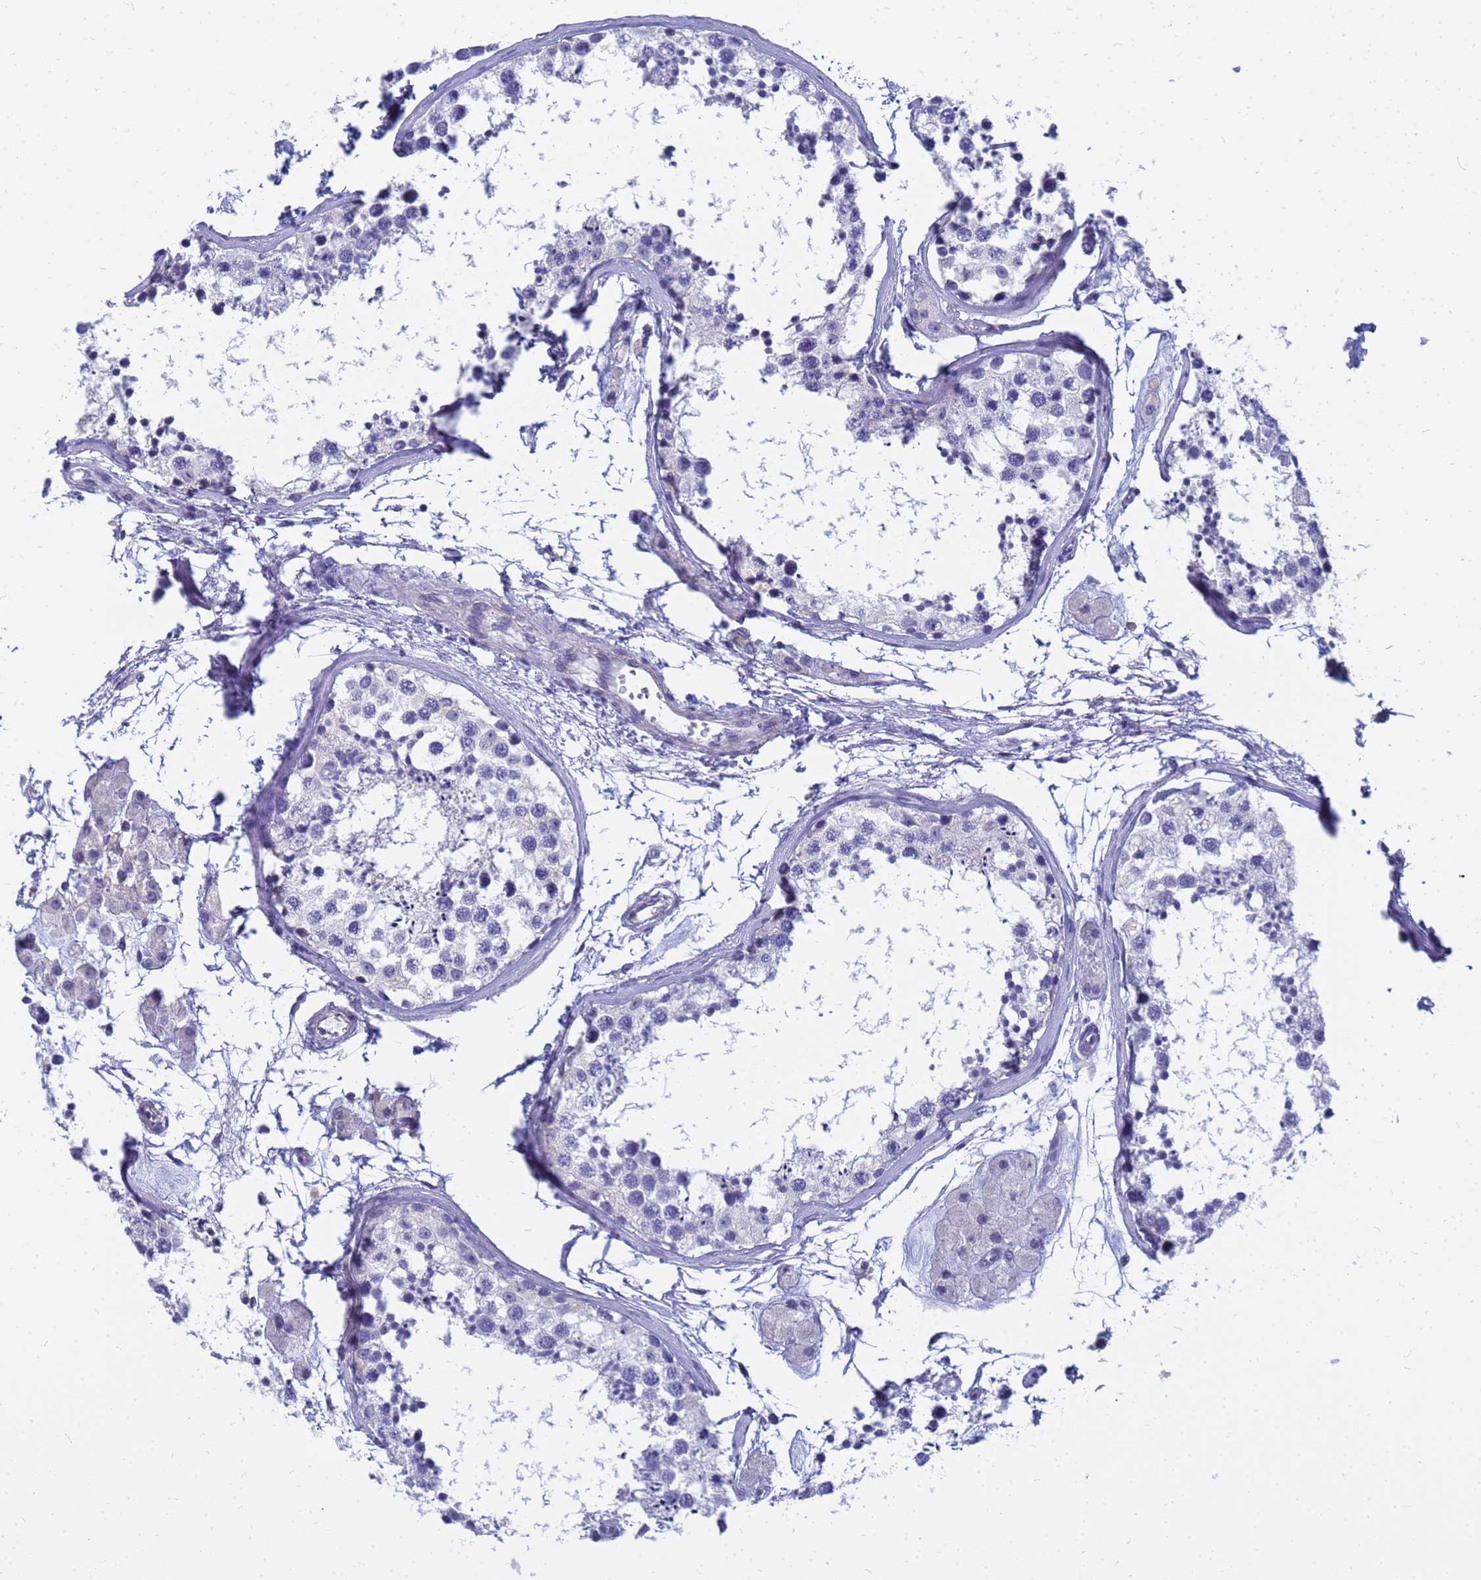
{"staining": {"intensity": "negative", "quantity": "none", "location": "none"}, "tissue": "testis", "cell_type": "Cells in seminiferous ducts", "image_type": "normal", "snomed": [{"axis": "morphology", "description": "Normal tissue, NOS"}, {"axis": "topography", "description": "Testis"}], "caption": "IHC of unremarkable testis demonstrates no expression in cells in seminiferous ducts.", "gene": "FAM166B", "patient": {"sex": "male", "age": 56}}